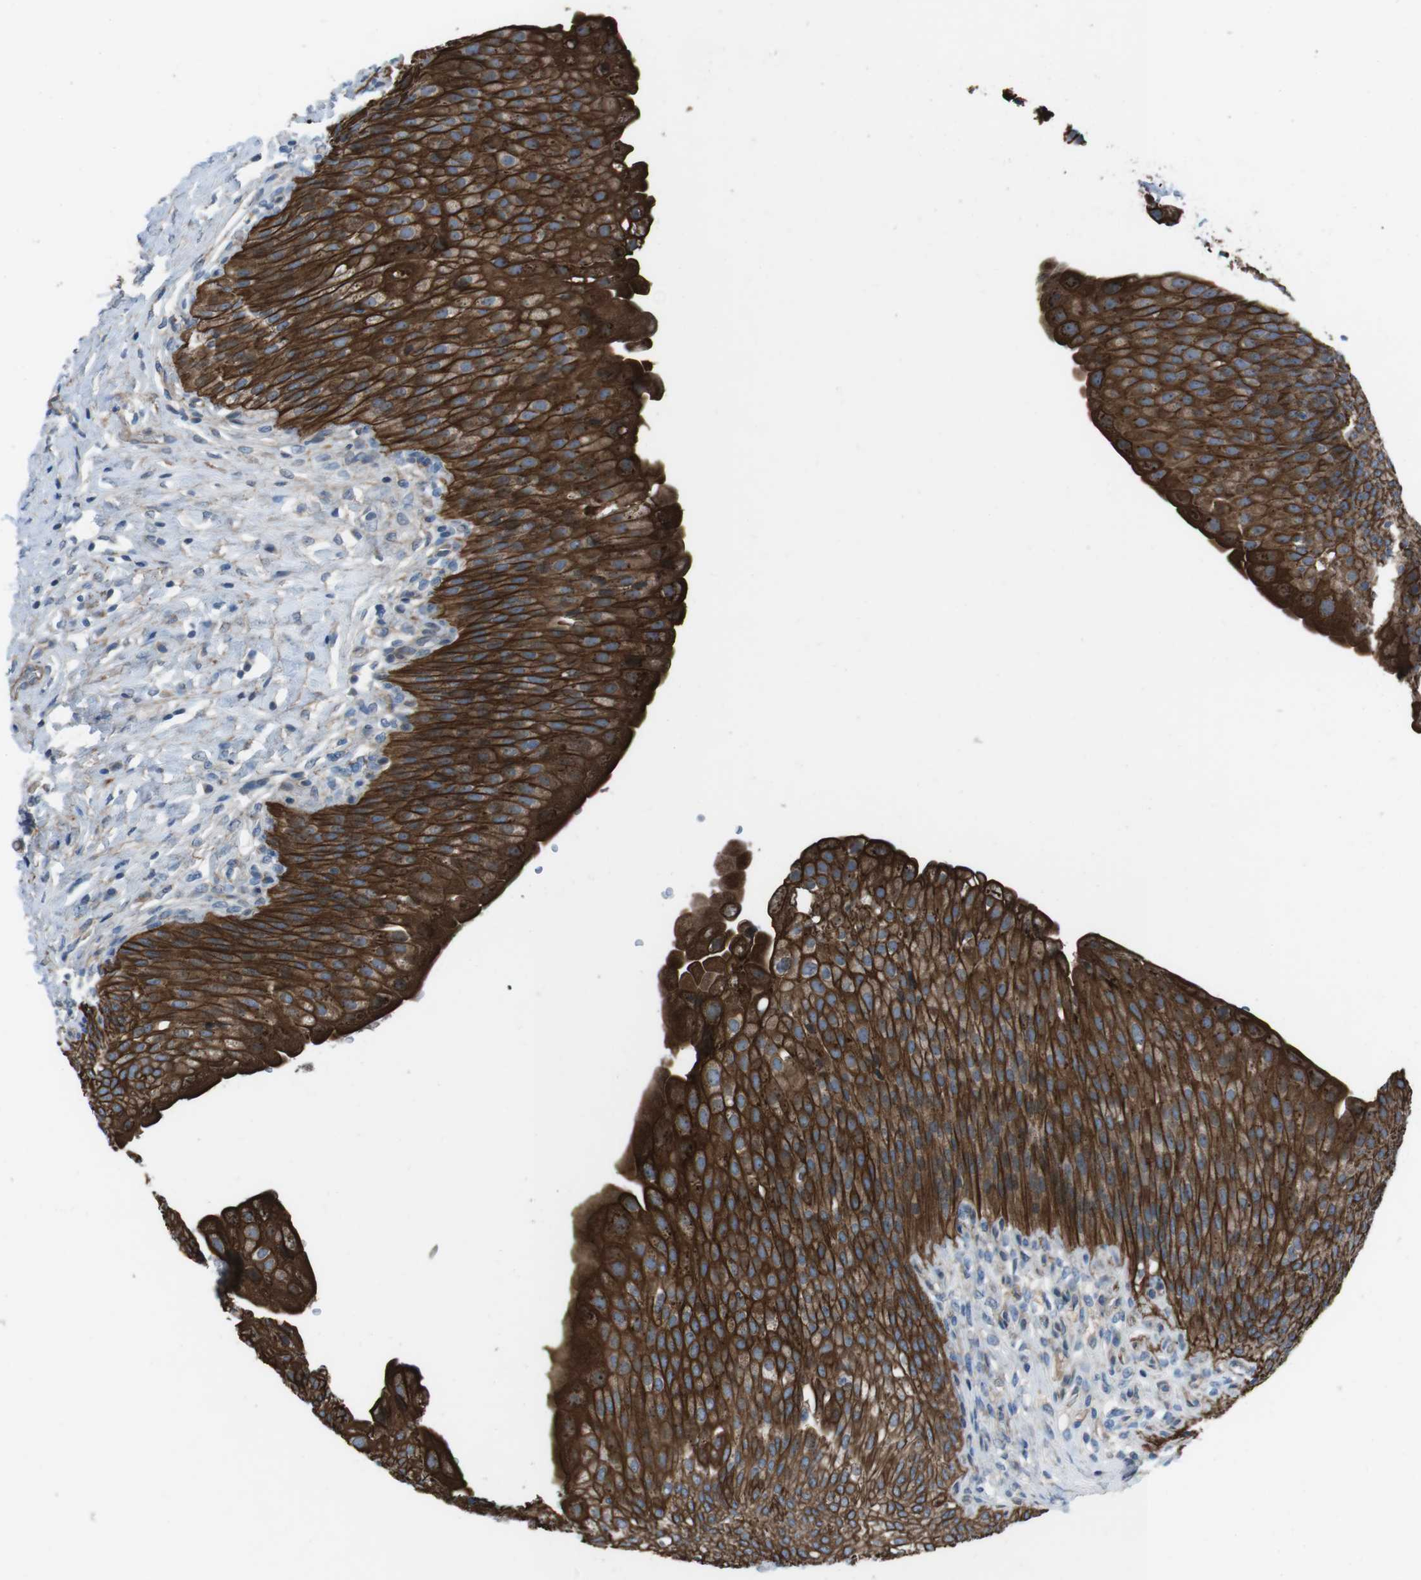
{"staining": {"intensity": "strong", "quantity": ">75%", "location": "cytoplasmic/membranous"}, "tissue": "urinary bladder", "cell_type": "Urothelial cells", "image_type": "normal", "snomed": [{"axis": "morphology", "description": "Normal tissue, NOS"}, {"axis": "morphology", "description": "Urothelial carcinoma, High grade"}, {"axis": "topography", "description": "Urinary bladder"}], "caption": "Immunohistochemistry of unremarkable human urinary bladder shows high levels of strong cytoplasmic/membranous expression in about >75% of urothelial cells.", "gene": "FAM174B", "patient": {"sex": "male", "age": 46}}